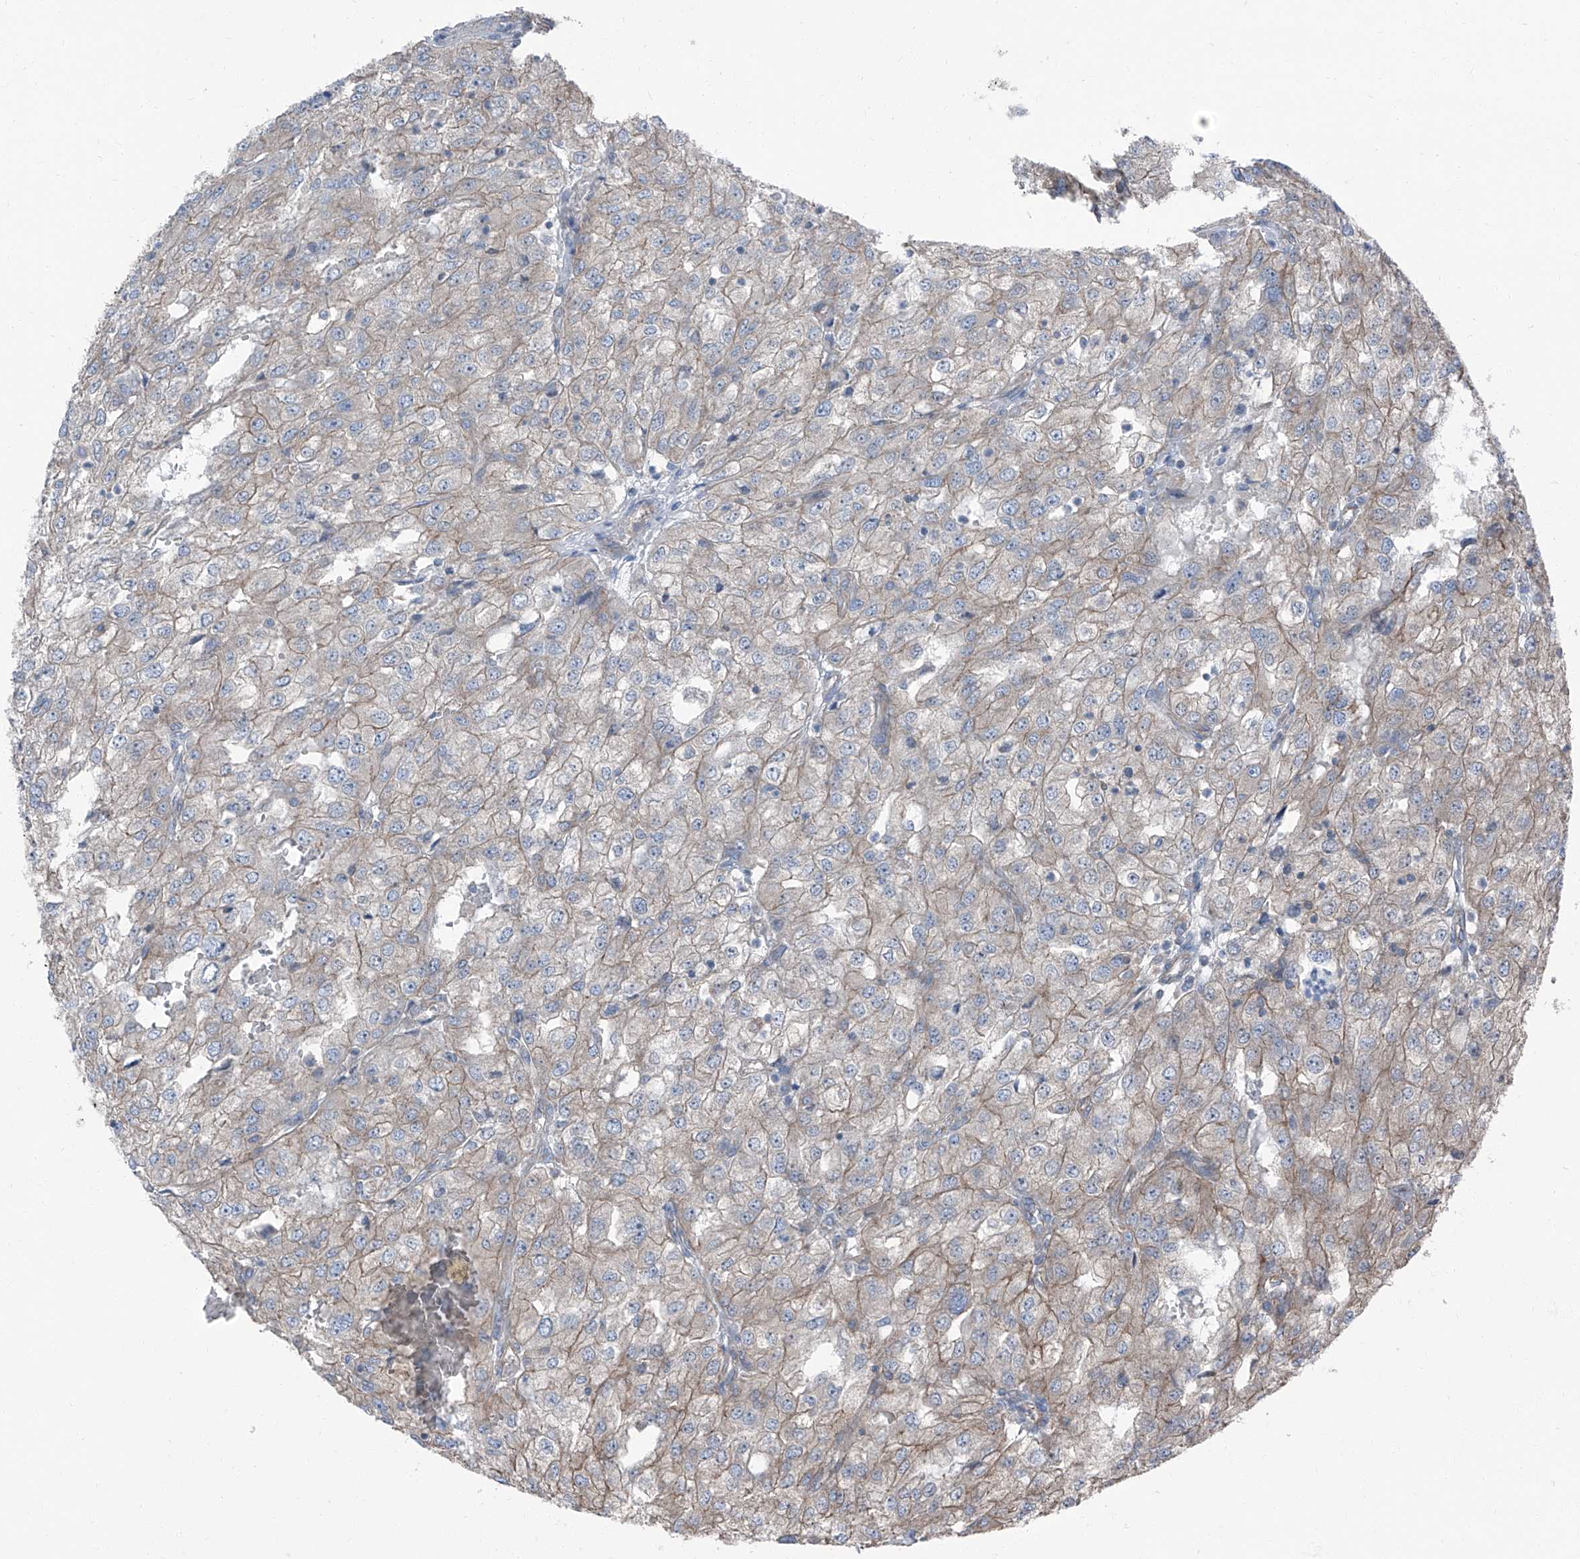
{"staining": {"intensity": "weak", "quantity": ">75%", "location": "cytoplasmic/membranous"}, "tissue": "renal cancer", "cell_type": "Tumor cells", "image_type": "cancer", "snomed": [{"axis": "morphology", "description": "Adenocarcinoma, NOS"}, {"axis": "topography", "description": "Kidney"}], "caption": "Protein expression analysis of adenocarcinoma (renal) exhibits weak cytoplasmic/membranous staining in approximately >75% of tumor cells.", "gene": "GPR142", "patient": {"sex": "female", "age": 54}}